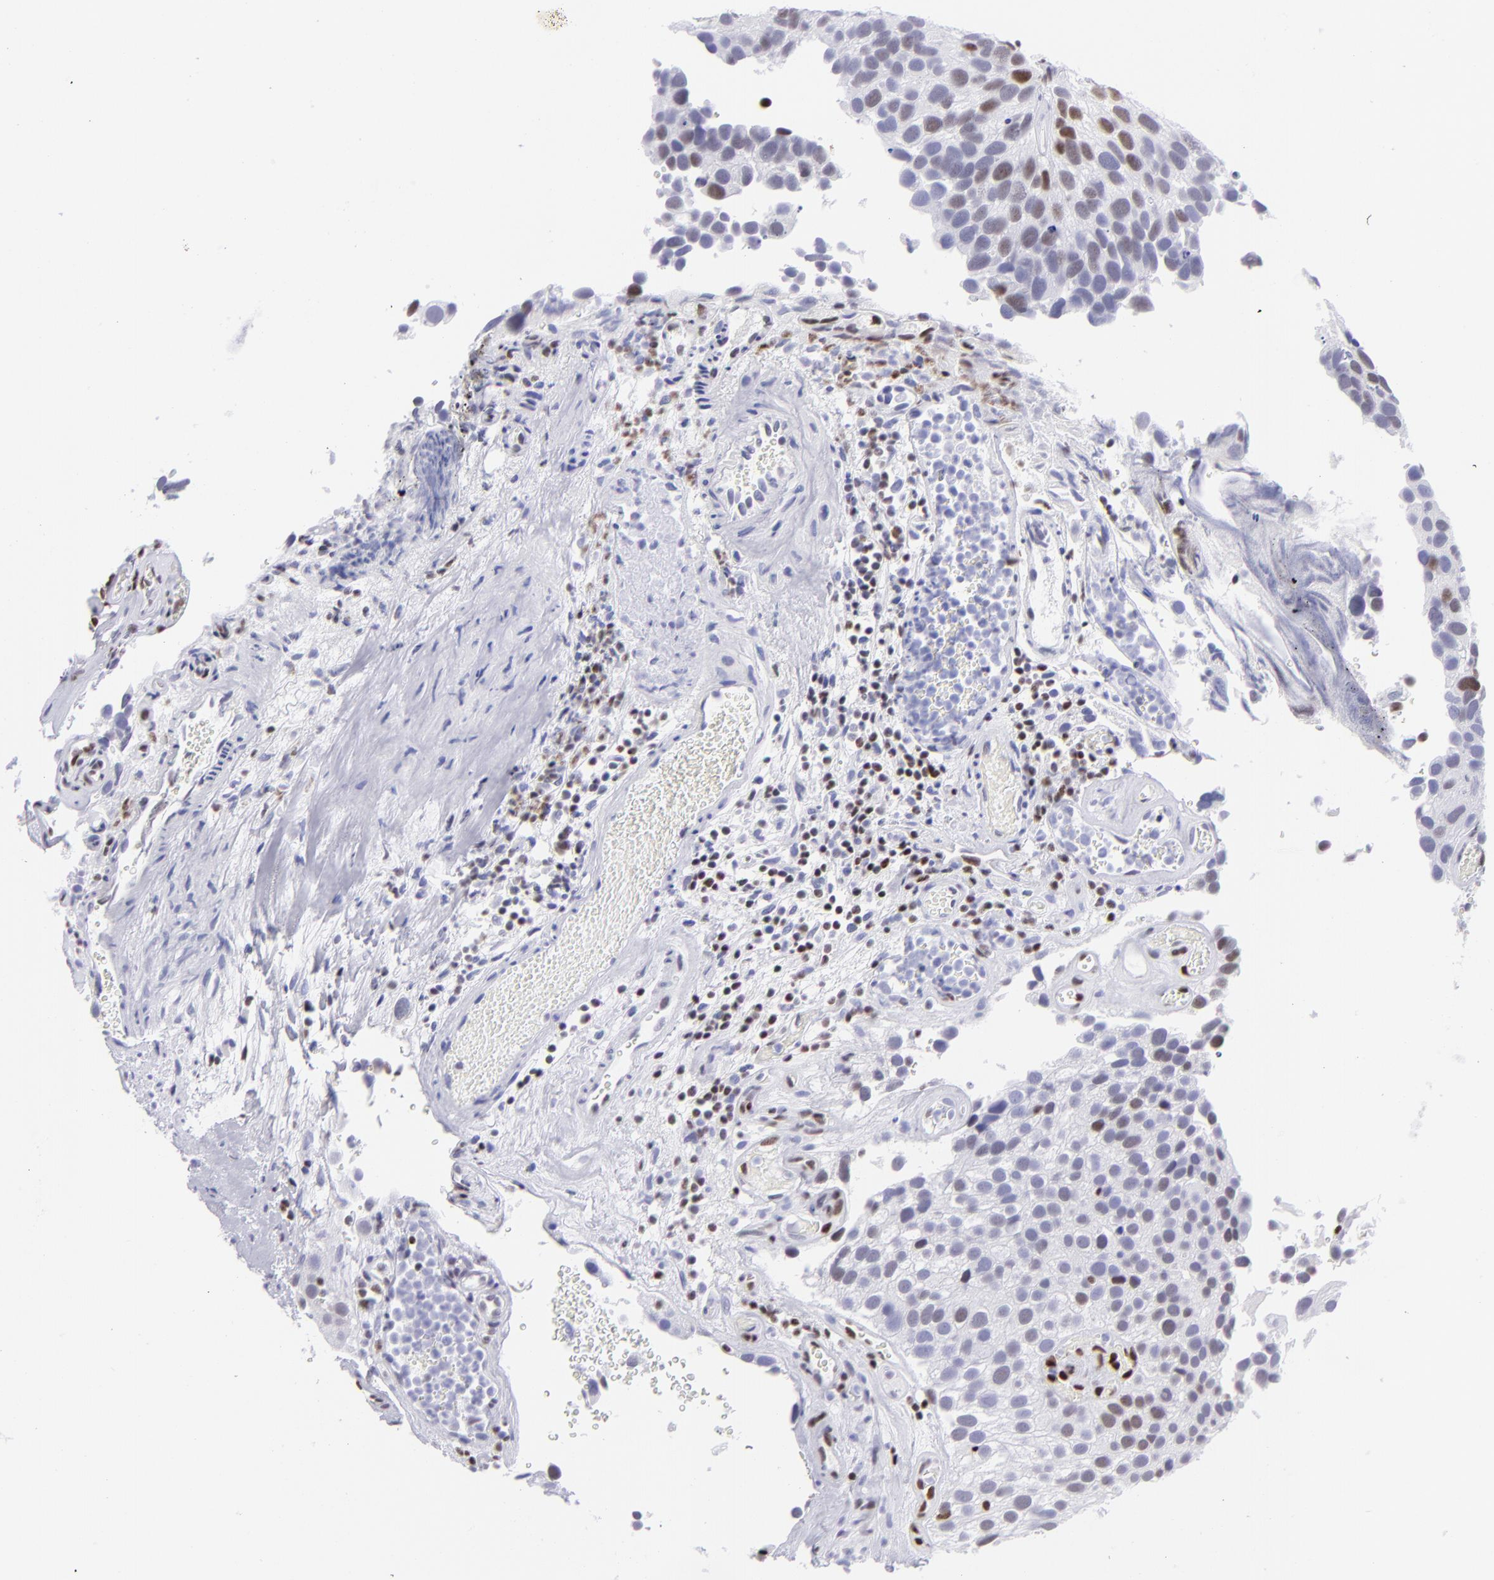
{"staining": {"intensity": "negative", "quantity": "none", "location": "none"}, "tissue": "urothelial cancer", "cell_type": "Tumor cells", "image_type": "cancer", "snomed": [{"axis": "morphology", "description": "Urothelial carcinoma, High grade"}, {"axis": "topography", "description": "Urinary bladder"}], "caption": "Tumor cells show no significant protein staining in urothelial carcinoma (high-grade).", "gene": "ETS1", "patient": {"sex": "male", "age": 72}}